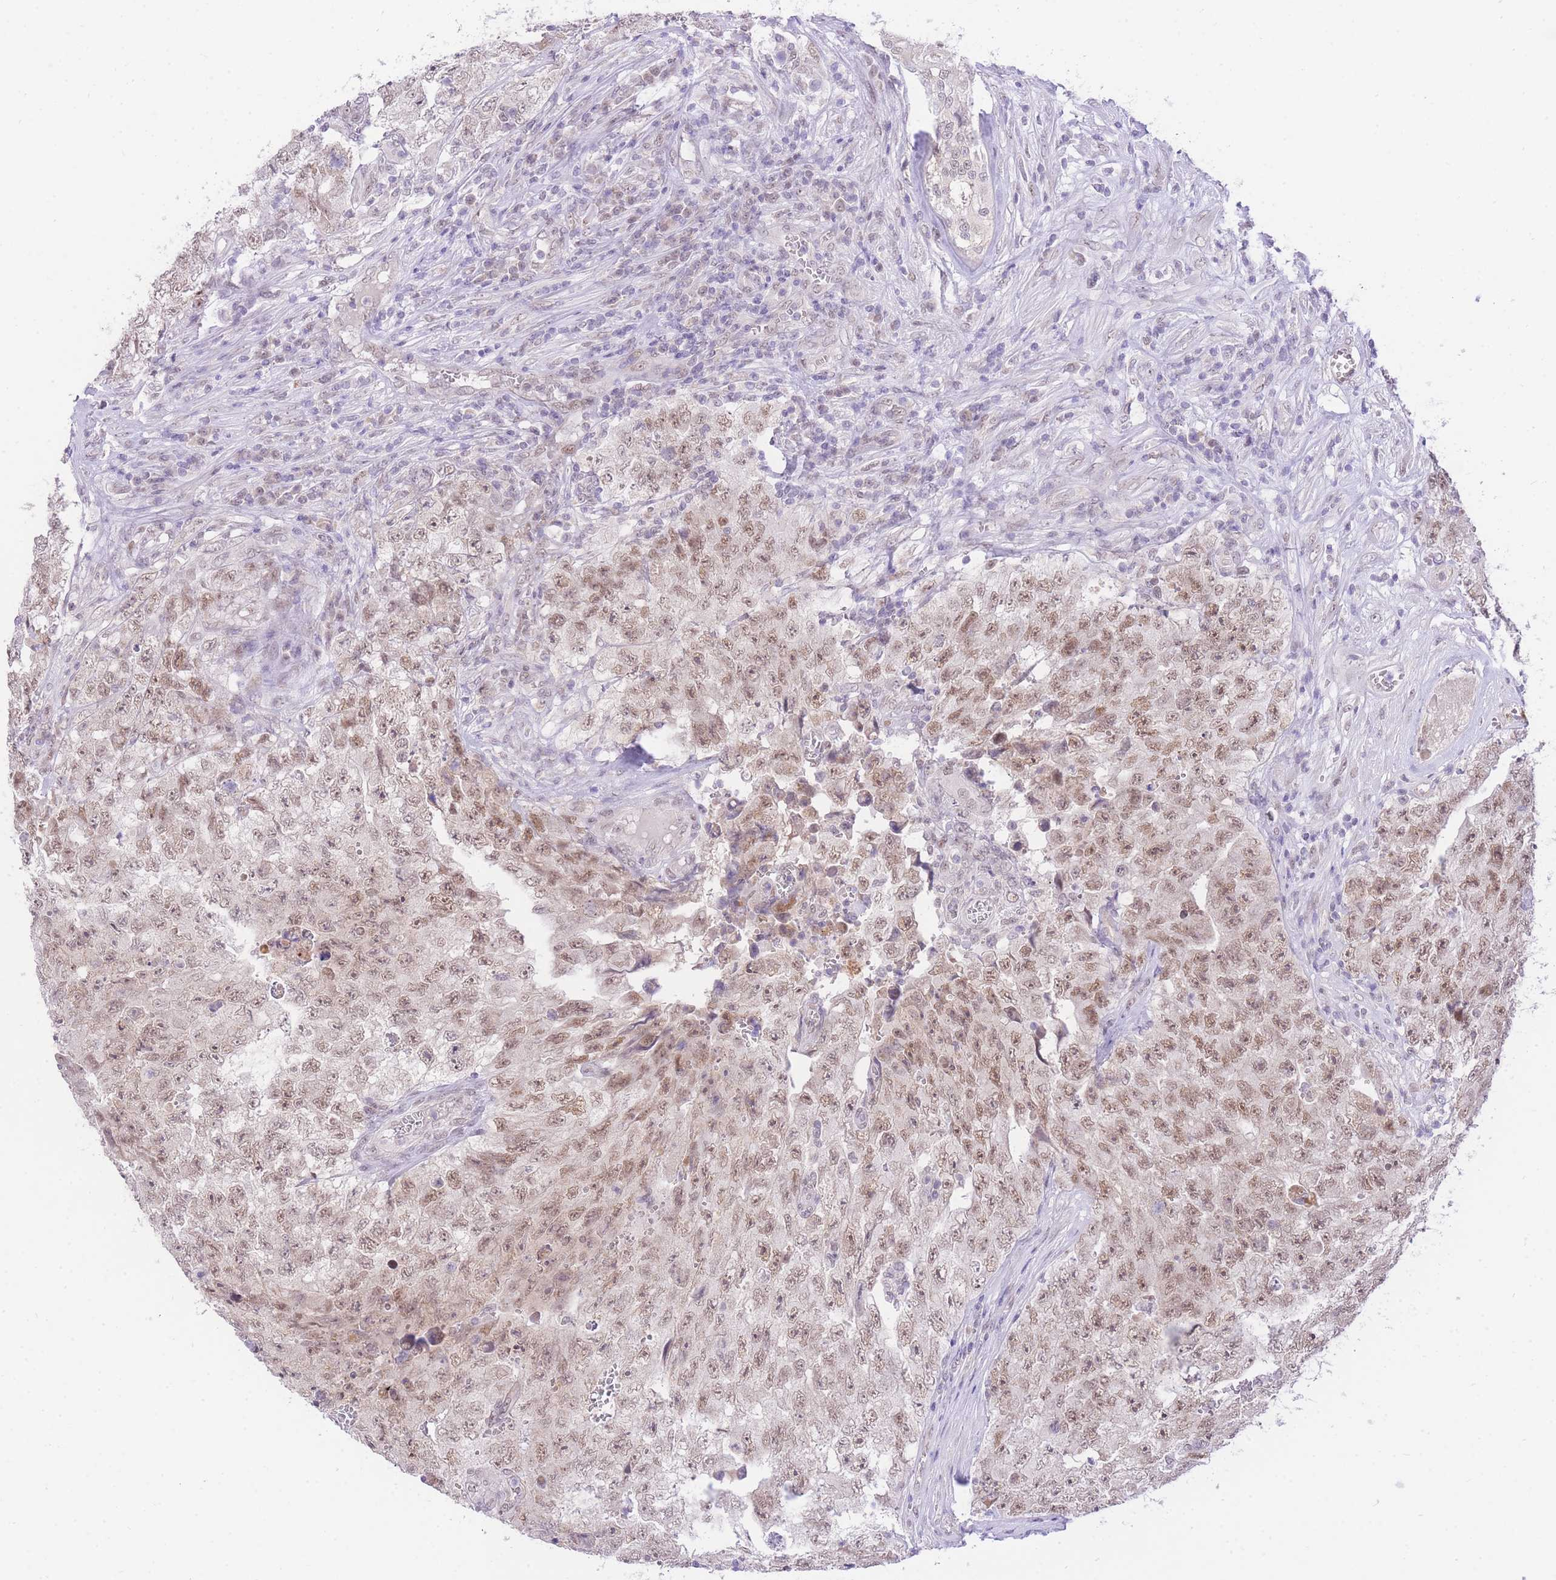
{"staining": {"intensity": "moderate", "quantity": ">75%", "location": "nuclear"}, "tissue": "testis cancer", "cell_type": "Tumor cells", "image_type": "cancer", "snomed": [{"axis": "morphology", "description": "Carcinoma, Embryonal, NOS"}, {"axis": "topography", "description": "Testis"}], "caption": "Embryonal carcinoma (testis) stained for a protein (brown) demonstrates moderate nuclear positive staining in about >75% of tumor cells.", "gene": "UBXN7", "patient": {"sex": "male", "age": 17}}